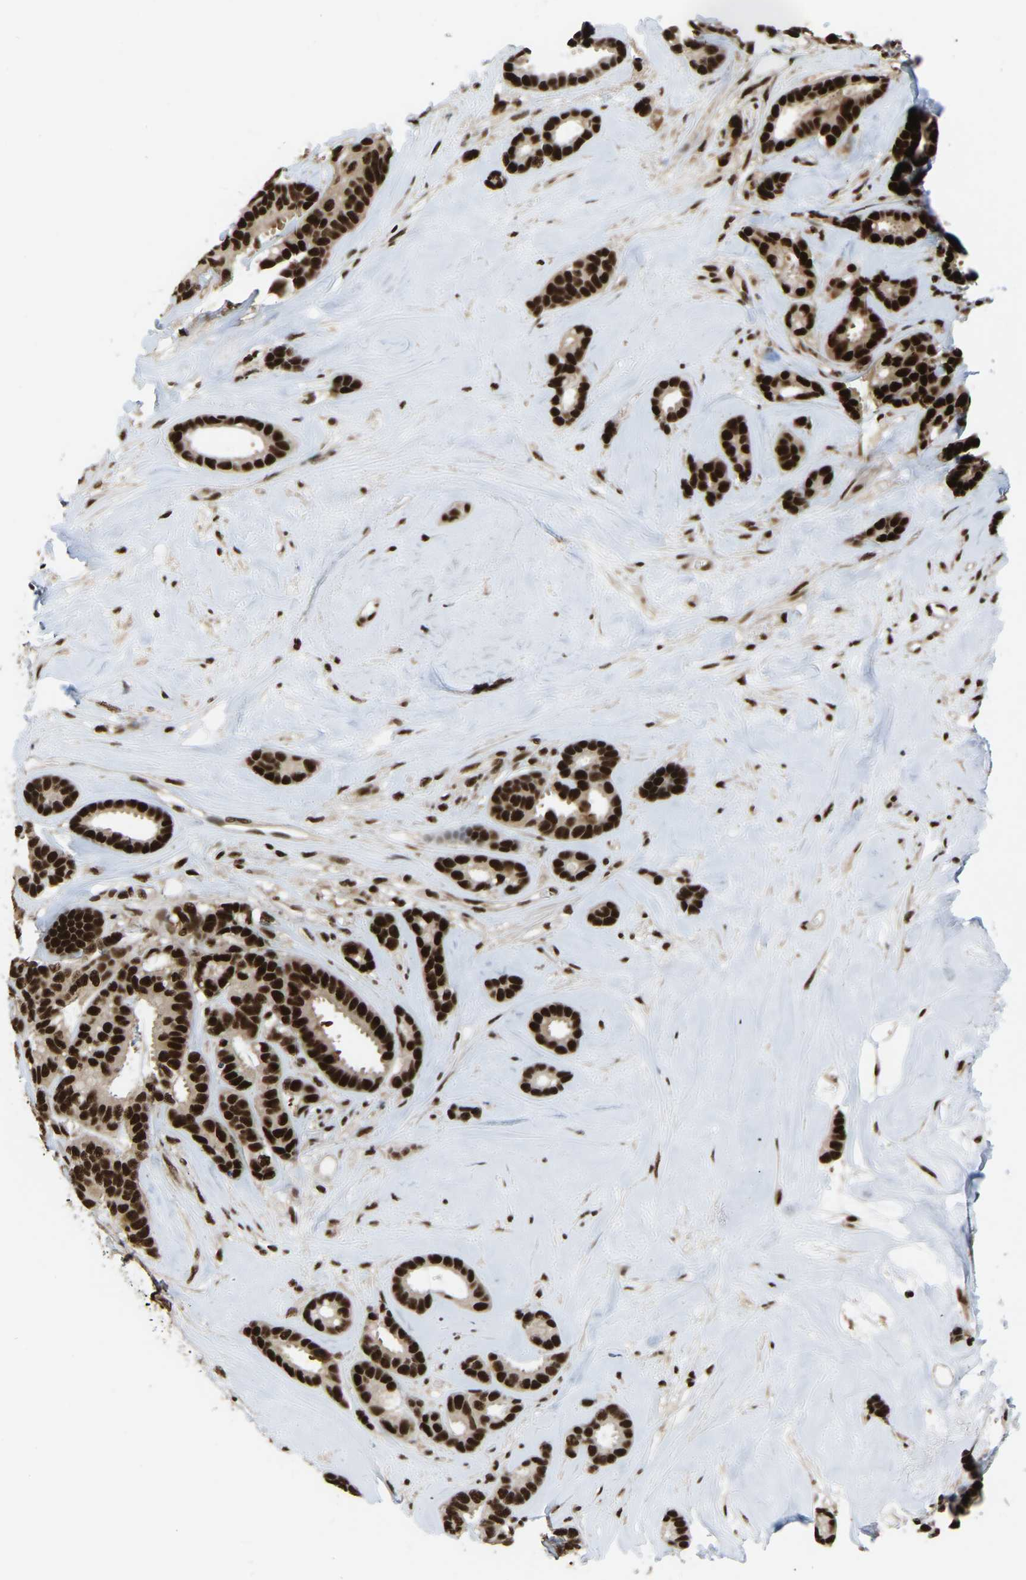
{"staining": {"intensity": "strong", "quantity": ">75%", "location": "nuclear"}, "tissue": "breast cancer", "cell_type": "Tumor cells", "image_type": "cancer", "snomed": [{"axis": "morphology", "description": "Duct carcinoma"}, {"axis": "topography", "description": "Breast"}], "caption": "A brown stain labels strong nuclear expression of a protein in human breast cancer (invasive ductal carcinoma) tumor cells. The protein of interest is shown in brown color, while the nuclei are stained blue.", "gene": "TBL1XR1", "patient": {"sex": "female", "age": 87}}